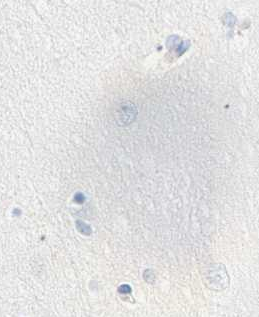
{"staining": {"intensity": "negative", "quantity": "none", "location": "none"}, "tissue": "hippocampus", "cell_type": "Glial cells", "image_type": "normal", "snomed": [{"axis": "morphology", "description": "Normal tissue, NOS"}, {"axis": "topography", "description": "Hippocampus"}], "caption": "An immunohistochemistry (IHC) image of normal hippocampus is shown. There is no staining in glial cells of hippocampus. (DAB IHC, high magnification).", "gene": "B4GALNT3", "patient": {"sex": "female", "age": 54}}